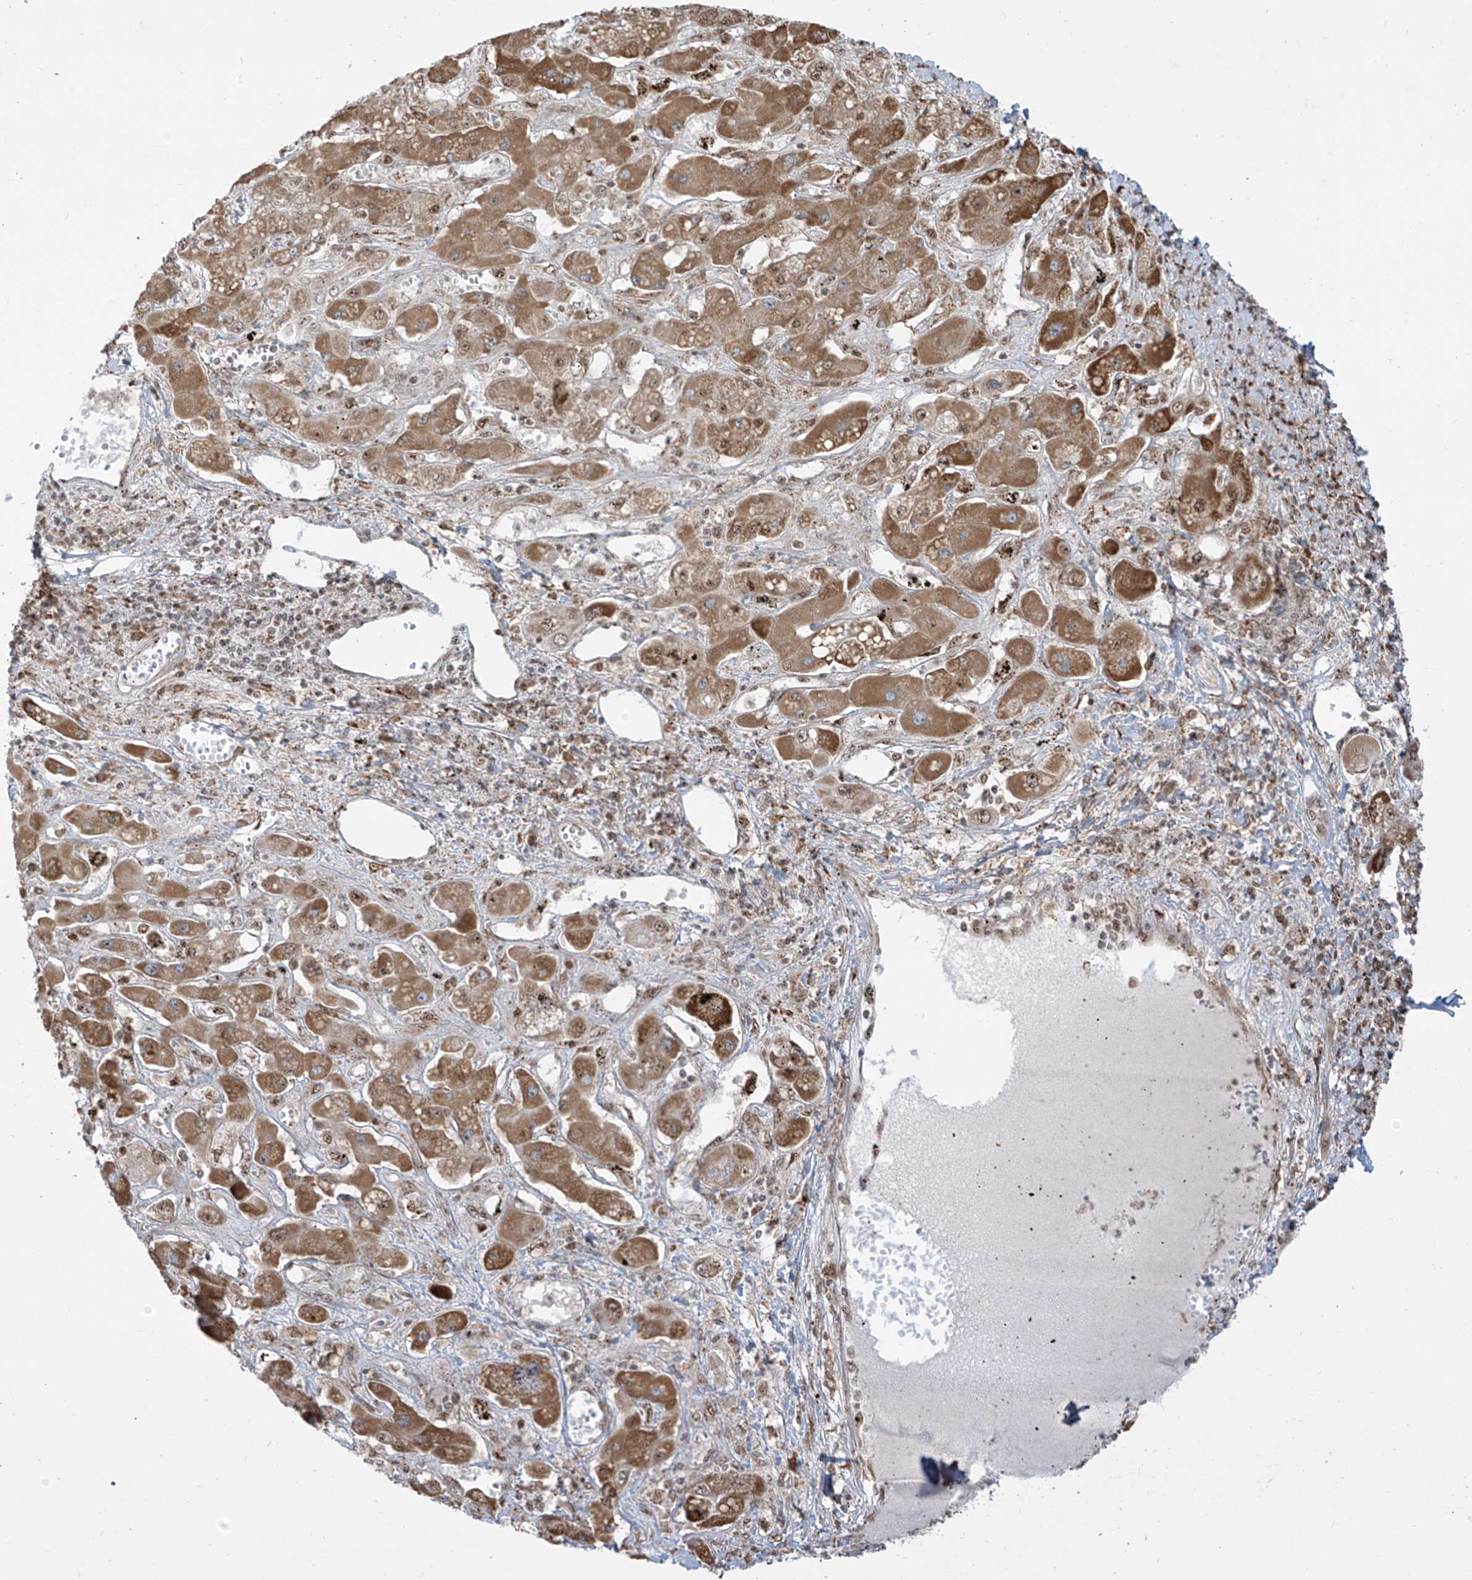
{"staining": {"intensity": "moderate", "quantity": ">75%", "location": "cytoplasmic/membranous"}, "tissue": "liver cancer", "cell_type": "Tumor cells", "image_type": "cancer", "snomed": [{"axis": "morphology", "description": "Cholangiocarcinoma"}, {"axis": "topography", "description": "Liver"}], "caption": "This photomicrograph shows immunohistochemistry staining of human liver cholangiocarcinoma, with medium moderate cytoplasmic/membranous expression in approximately >75% of tumor cells.", "gene": "ZBTB8A", "patient": {"sex": "male", "age": 67}}